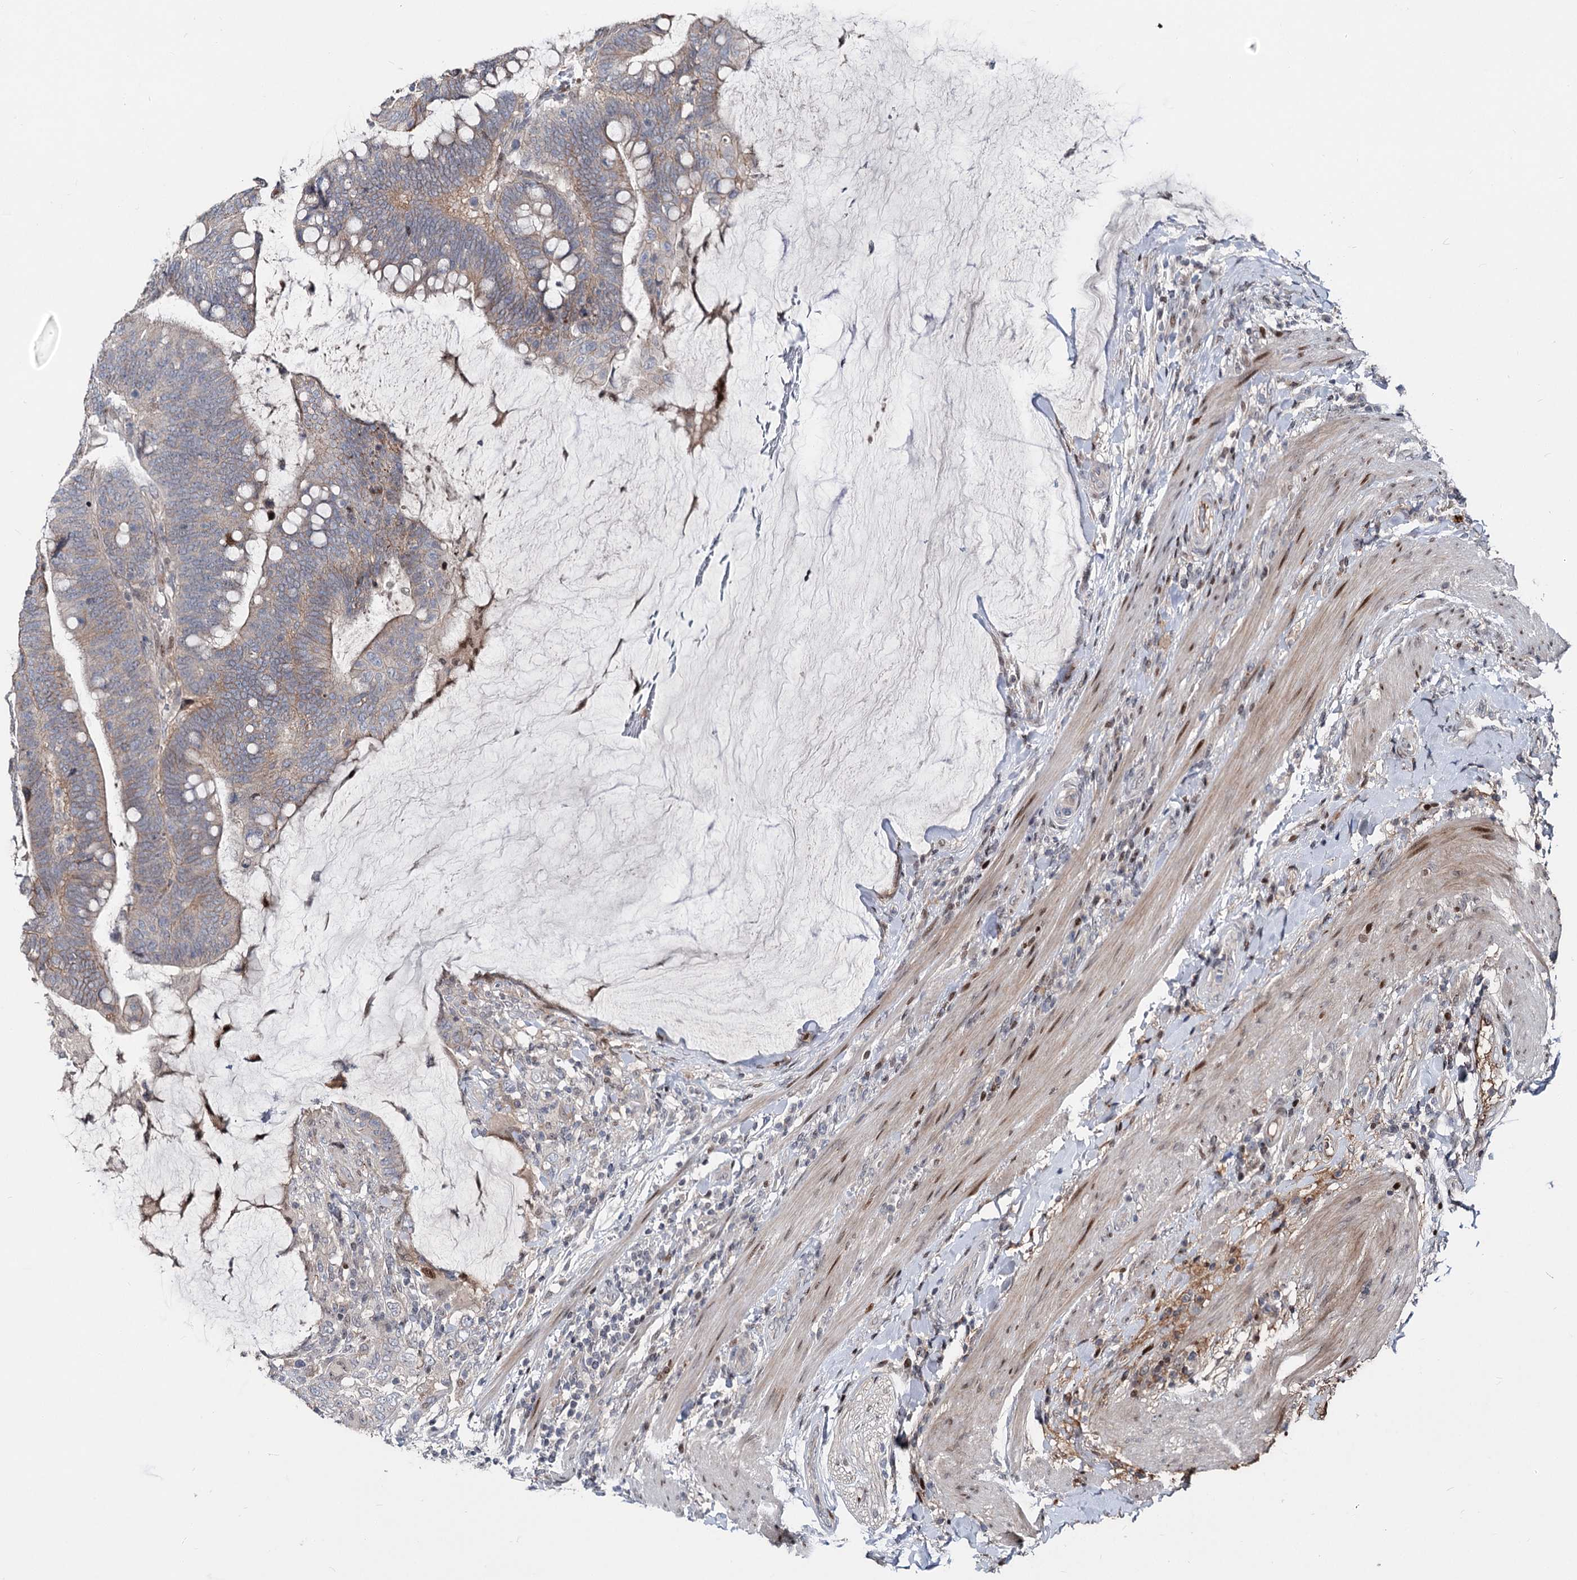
{"staining": {"intensity": "weak", "quantity": "<25%", "location": "cytoplasmic/membranous"}, "tissue": "colorectal cancer", "cell_type": "Tumor cells", "image_type": "cancer", "snomed": [{"axis": "morphology", "description": "Adenocarcinoma, NOS"}, {"axis": "topography", "description": "Colon"}], "caption": "Tumor cells show no significant protein staining in colorectal adenocarcinoma.", "gene": "ITFG2", "patient": {"sex": "female", "age": 66}}